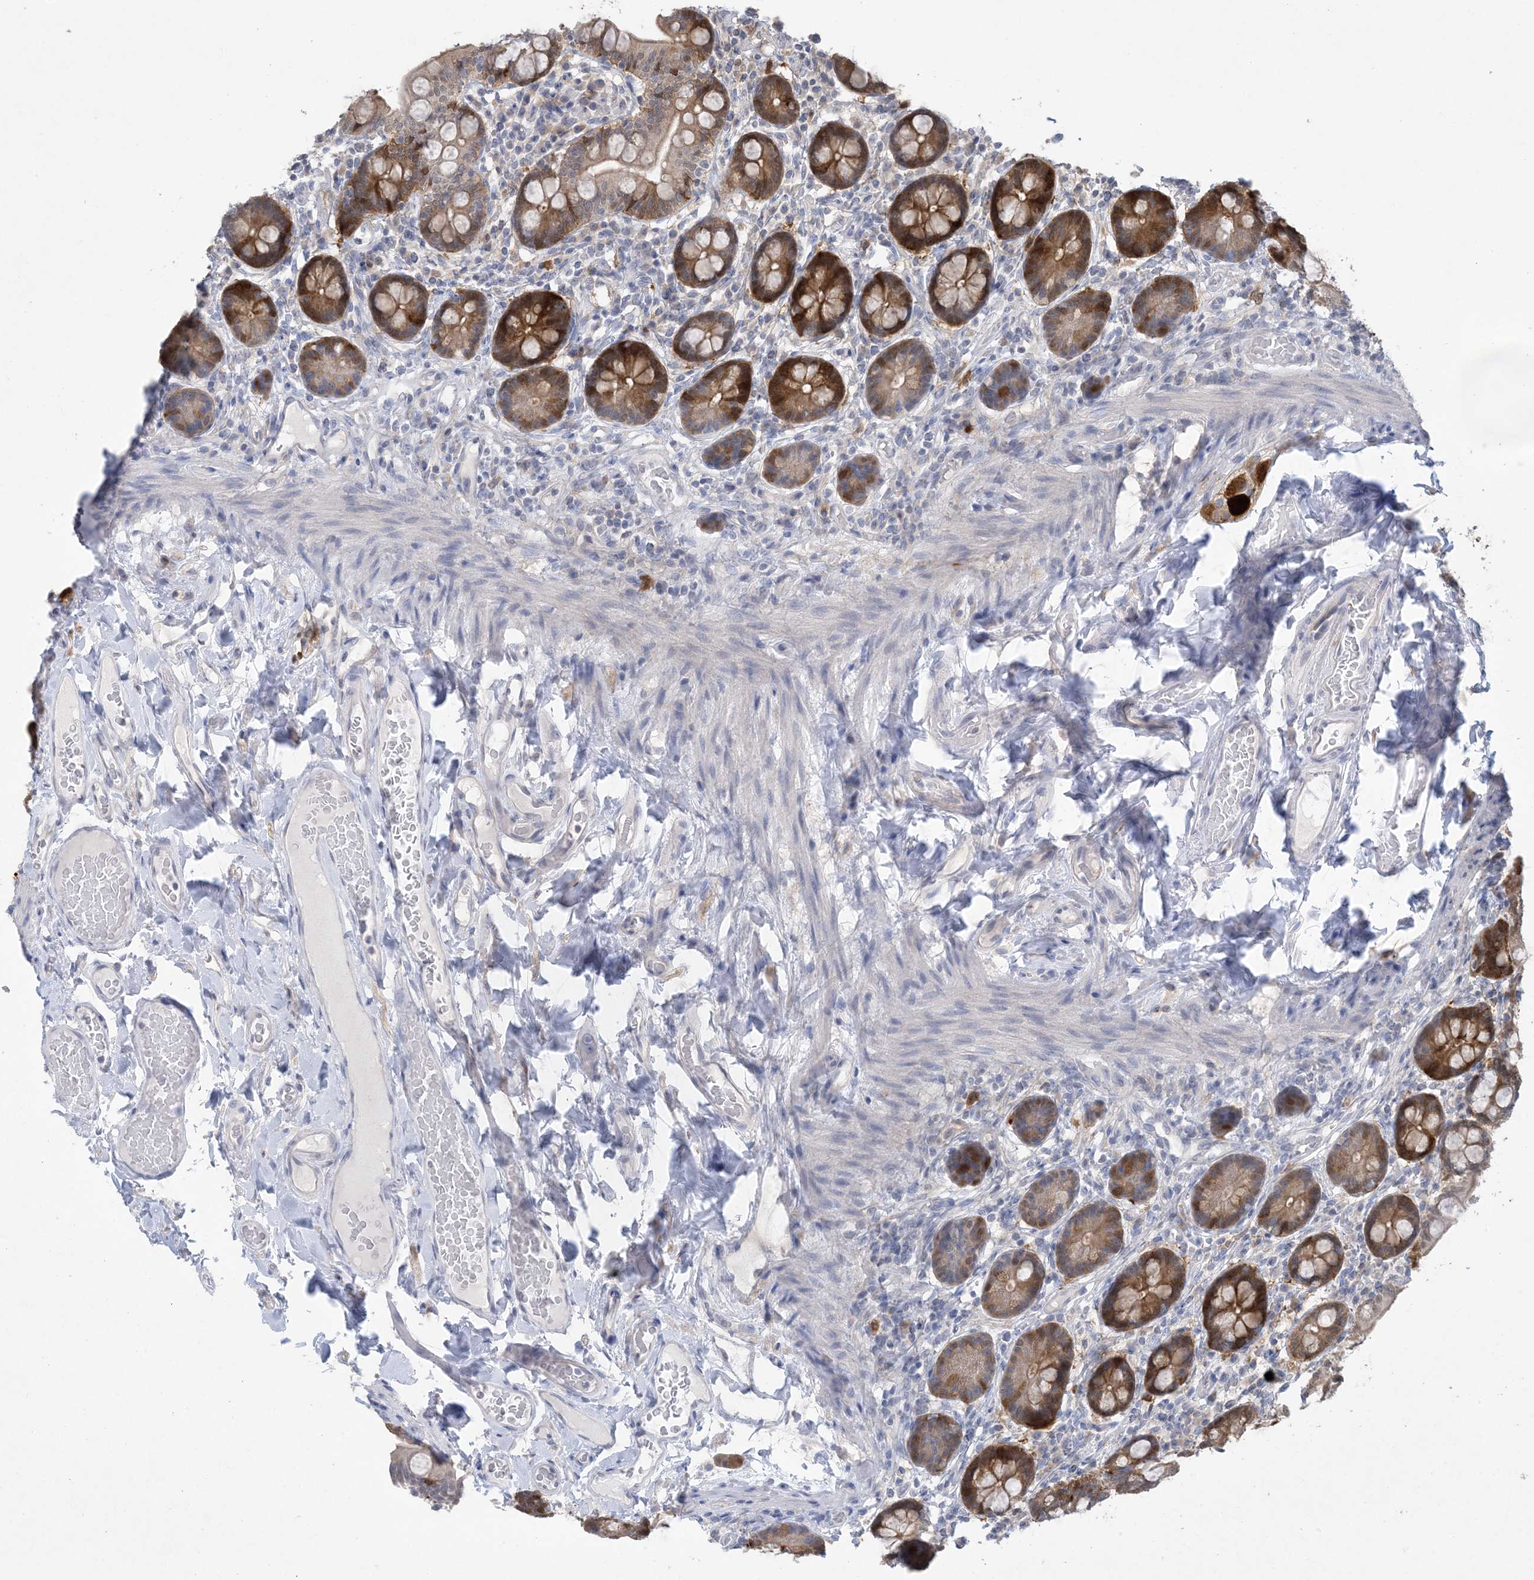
{"staining": {"intensity": "moderate", "quantity": ">75%", "location": "cytoplasmic/membranous"}, "tissue": "small intestine", "cell_type": "Glandular cells", "image_type": "normal", "snomed": [{"axis": "morphology", "description": "Normal tissue, NOS"}, {"axis": "topography", "description": "Small intestine"}], "caption": "A high-resolution image shows immunohistochemistry staining of normal small intestine, which displays moderate cytoplasmic/membranous positivity in approximately >75% of glandular cells. (Stains: DAB in brown, nuclei in blue, Microscopy: brightfield microscopy at high magnification).", "gene": "HMGCS1", "patient": {"sex": "female", "age": 64}}